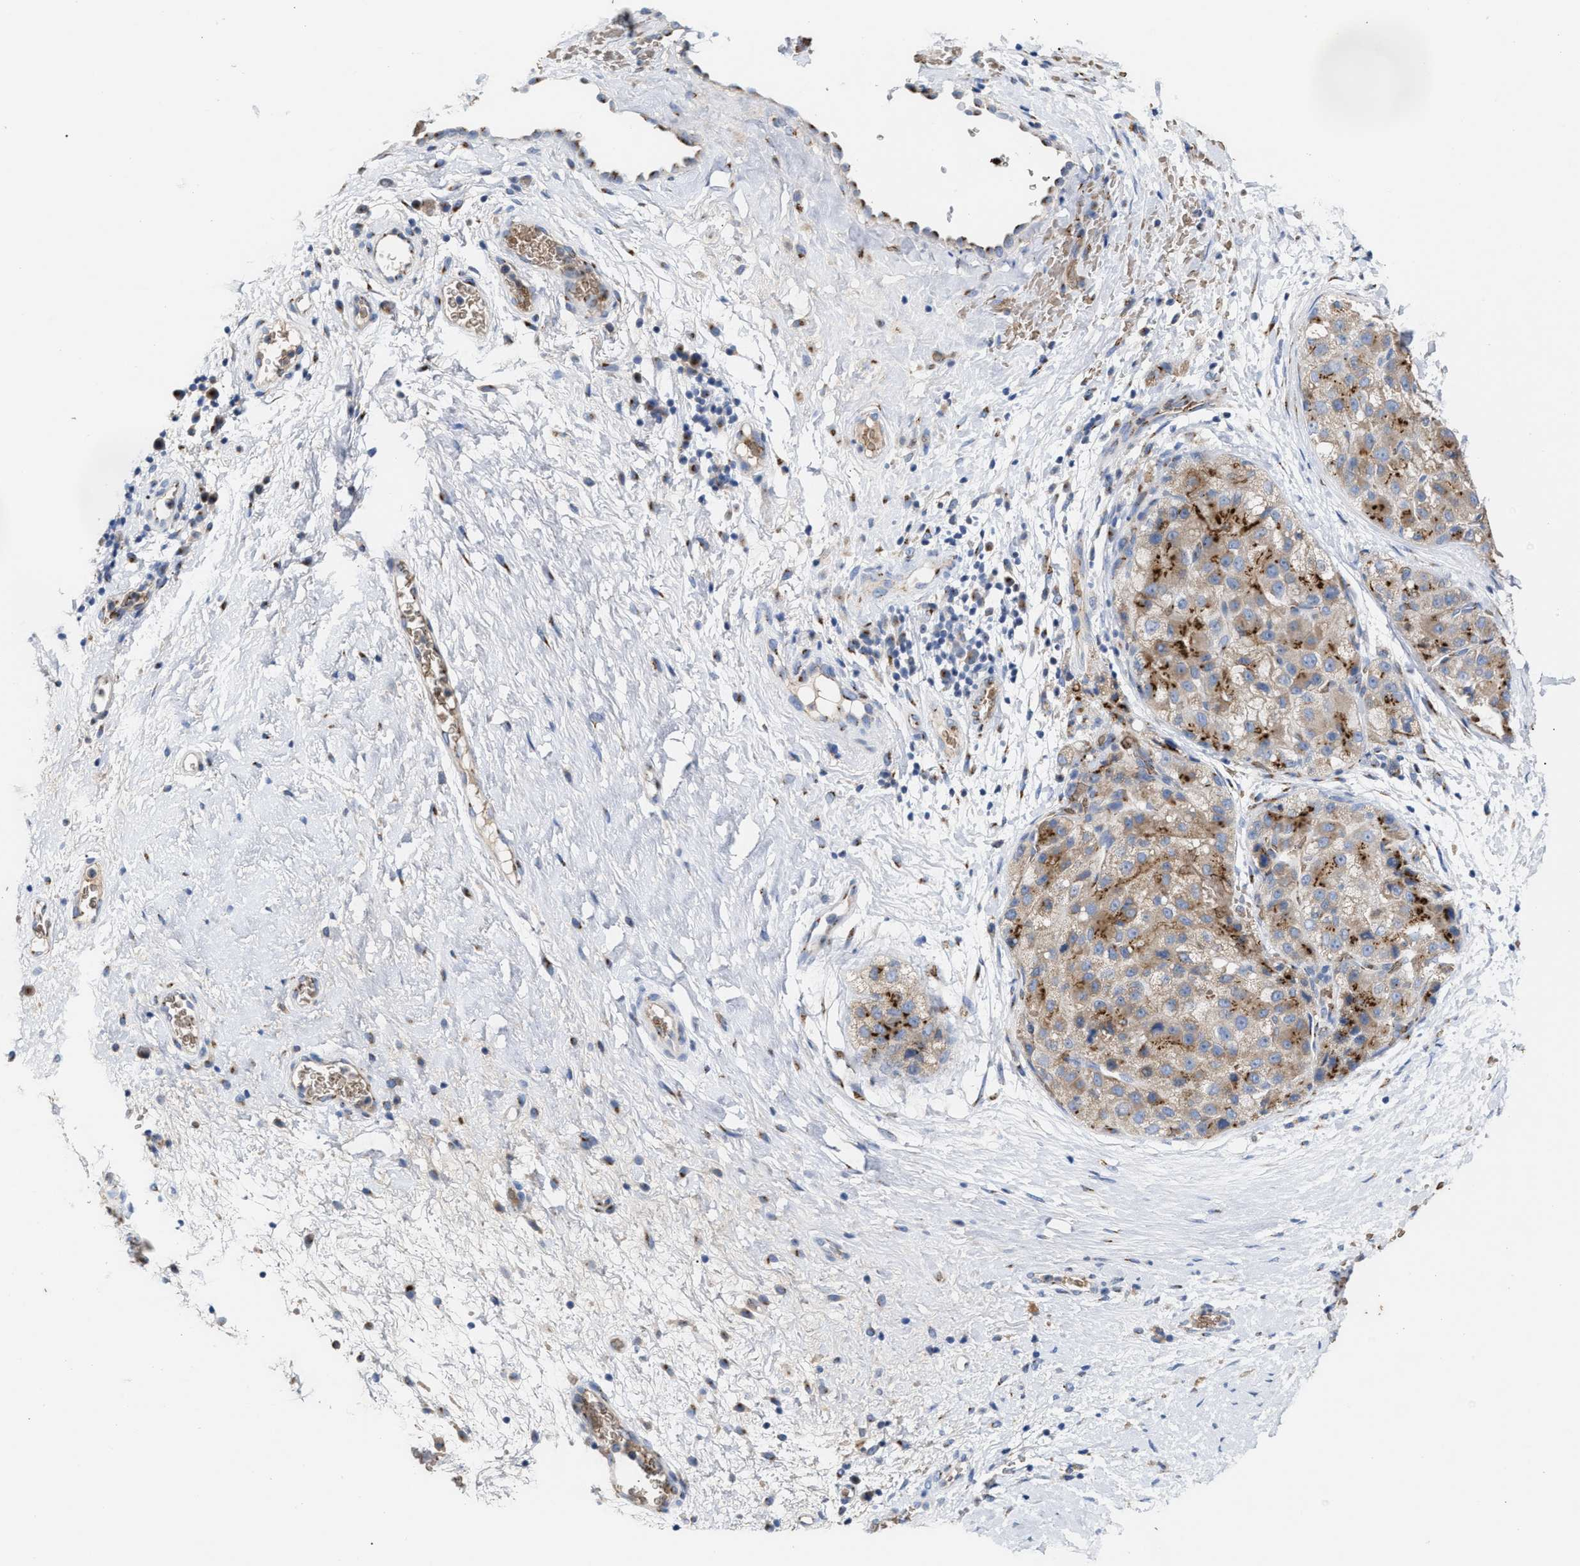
{"staining": {"intensity": "strong", "quantity": ">75%", "location": "cytoplasmic/membranous"}, "tissue": "liver cancer", "cell_type": "Tumor cells", "image_type": "cancer", "snomed": [{"axis": "morphology", "description": "Carcinoma, Hepatocellular, NOS"}, {"axis": "topography", "description": "Liver"}], "caption": "Protein analysis of liver hepatocellular carcinoma tissue displays strong cytoplasmic/membranous positivity in about >75% of tumor cells. The staining was performed using DAB to visualize the protein expression in brown, while the nuclei were stained in blue with hematoxylin (Magnification: 20x).", "gene": "CCL2", "patient": {"sex": "male", "age": 80}}